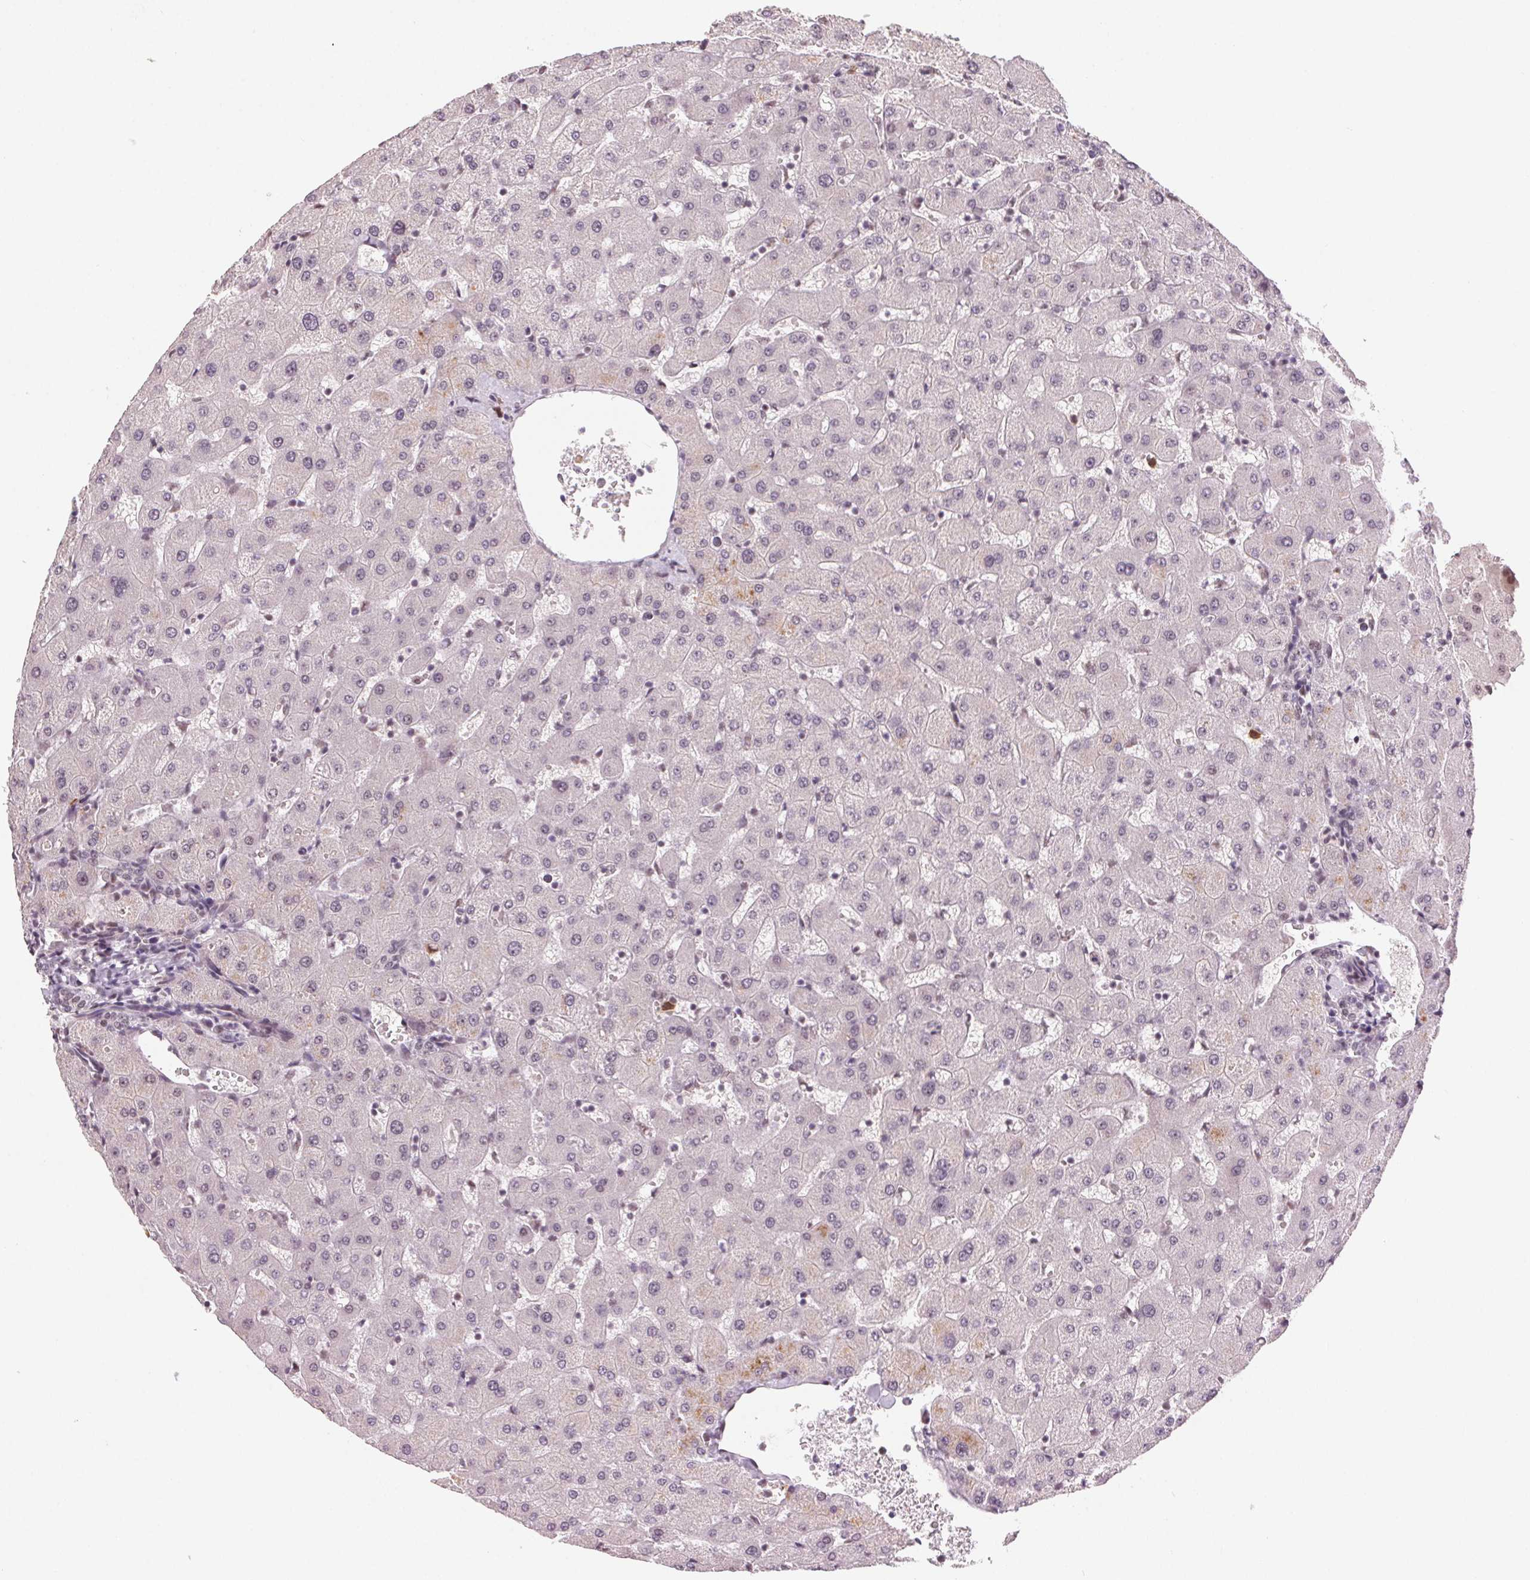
{"staining": {"intensity": "negative", "quantity": "none", "location": "none"}, "tissue": "liver", "cell_type": "Cholangiocytes", "image_type": "normal", "snomed": [{"axis": "morphology", "description": "Normal tissue, NOS"}, {"axis": "topography", "description": "Liver"}], "caption": "The micrograph reveals no significant positivity in cholangiocytes of liver.", "gene": "CD2BP2", "patient": {"sex": "female", "age": 63}}